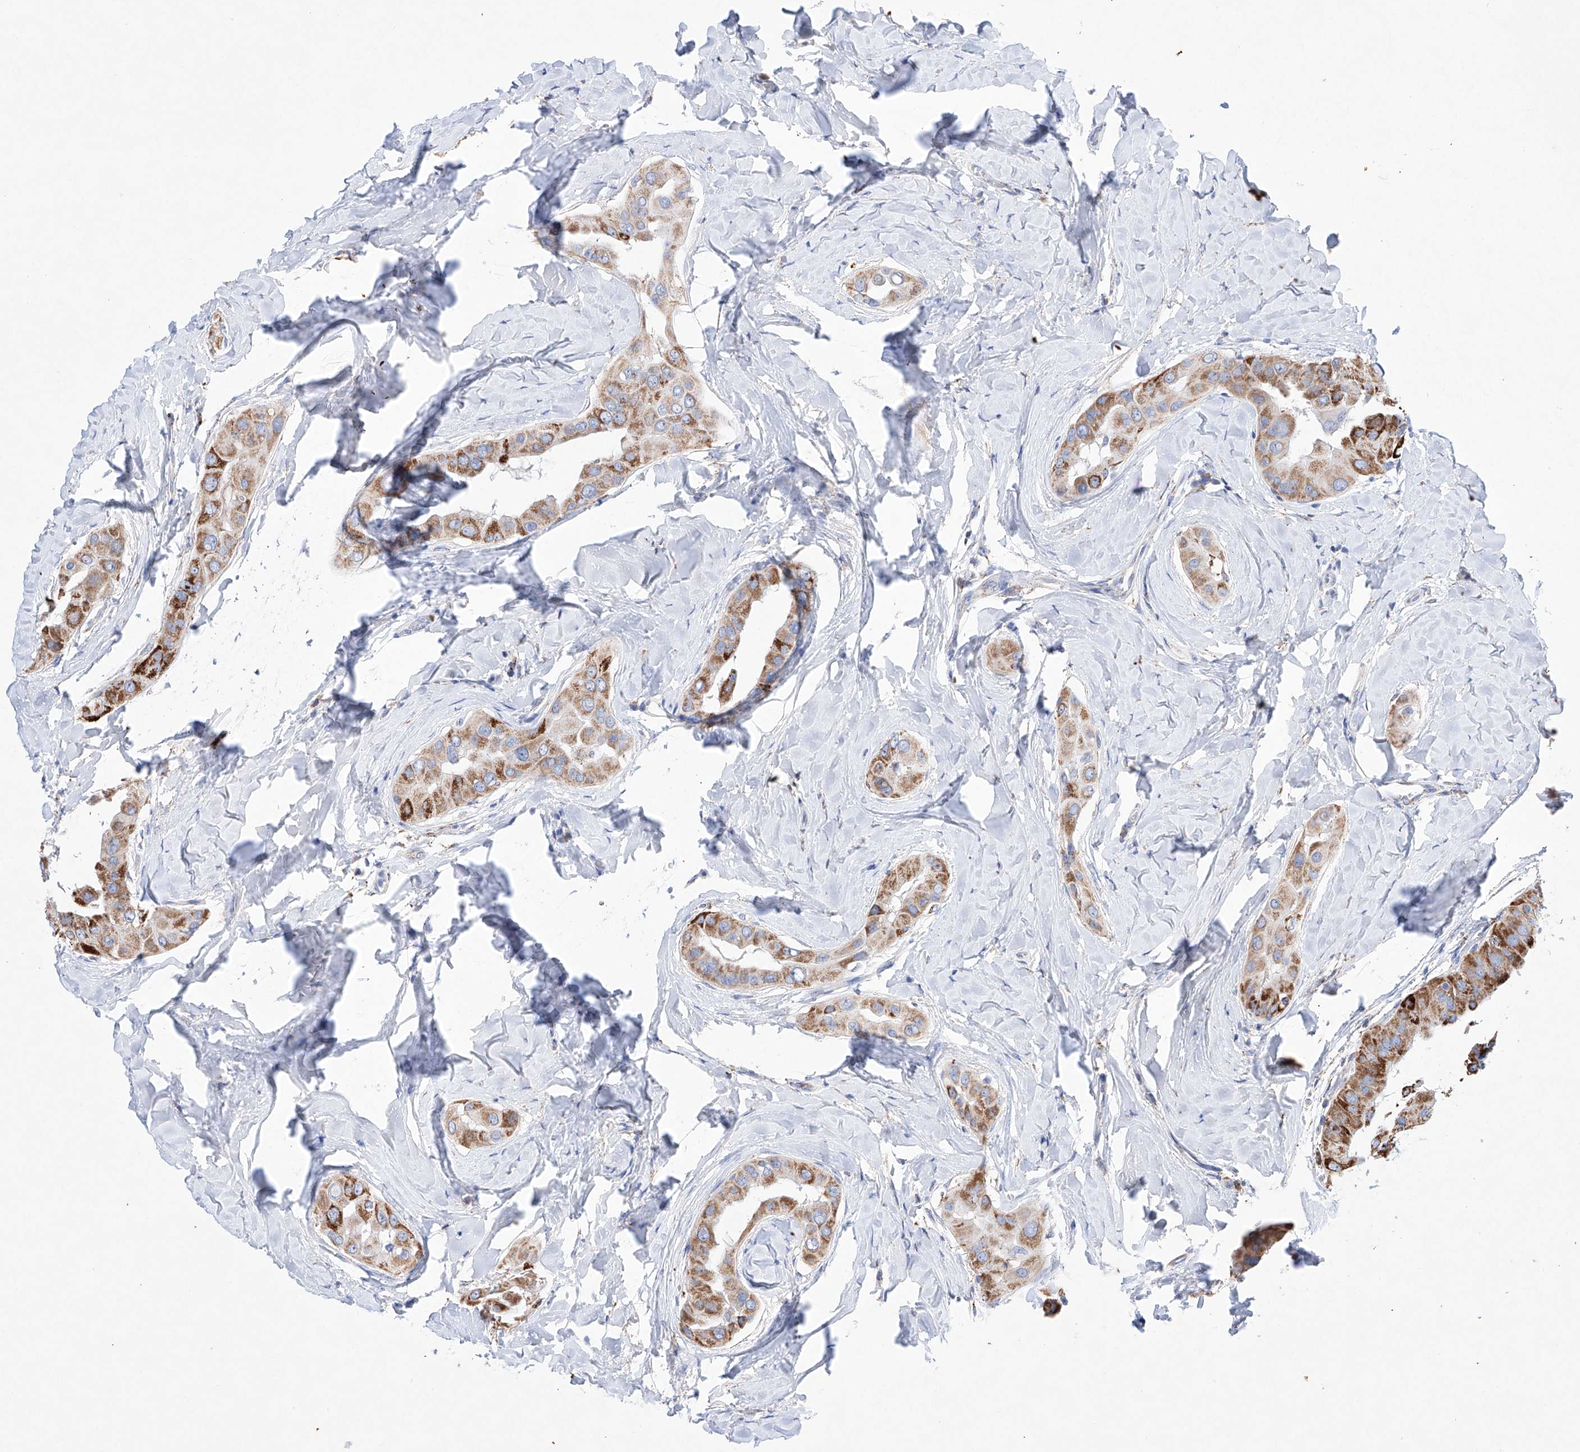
{"staining": {"intensity": "moderate", "quantity": ">75%", "location": "cytoplasmic/membranous"}, "tissue": "thyroid cancer", "cell_type": "Tumor cells", "image_type": "cancer", "snomed": [{"axis": "morphology", "description": "Papillary adenocarcinoma, NOS"}, {"axis": "topography", "description": "Thyroid gland"}], "caption": "High-power microscopy captured an immunohistochemistry photomicrograph of thyroid papillary adenocarcinoma, revealing moderate cytoplasmic/membranous expression in approximately >75% of tumor cells.", "gene": "NRROS", "patient": {"sex": "male", "age": 33}}